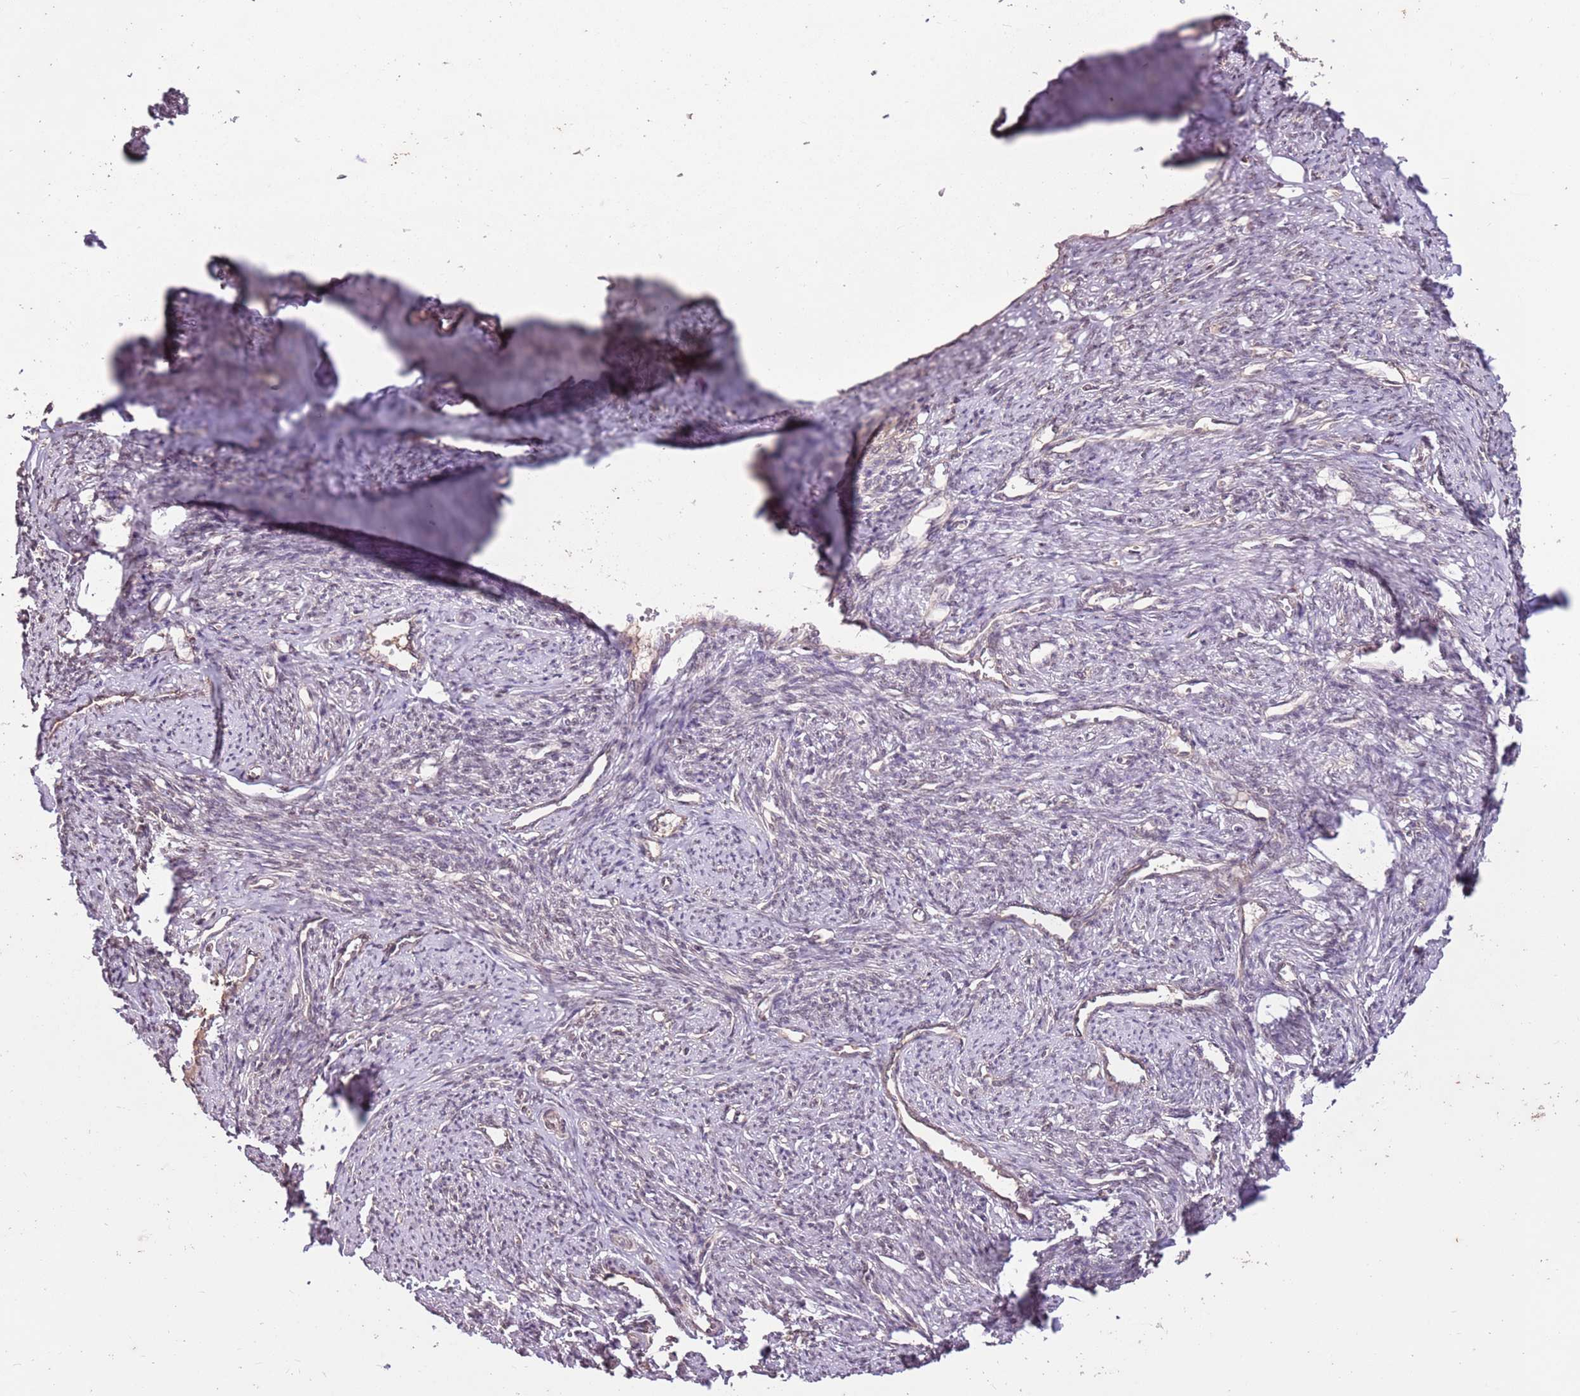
{"staining": {"intensity": "weak", "quantity": "25%-75%", "location": "cytoplasmic/membranous"}, "tissue": "smooth muscle", "cell_type": "Smooth muscle cells", "image_type": "normal", "snomed": [{"axis": "morphology", "description": "Normal tissue, NOS"}, {"axis": "topography", "description": "Smooth muscle"}, {"axis": "topography", "description": "Uterus"}], "caption": "DAB (3,3'-diaminobenzidine) immunohistochemical staining of normal human smooth muscle exhibits weak cytoplasmic/membranous protein staining in approximately 25%-75% of smooth muscle cells.", "gene": "CAPN9", "patient": {"sex": "female", "age": 59}}